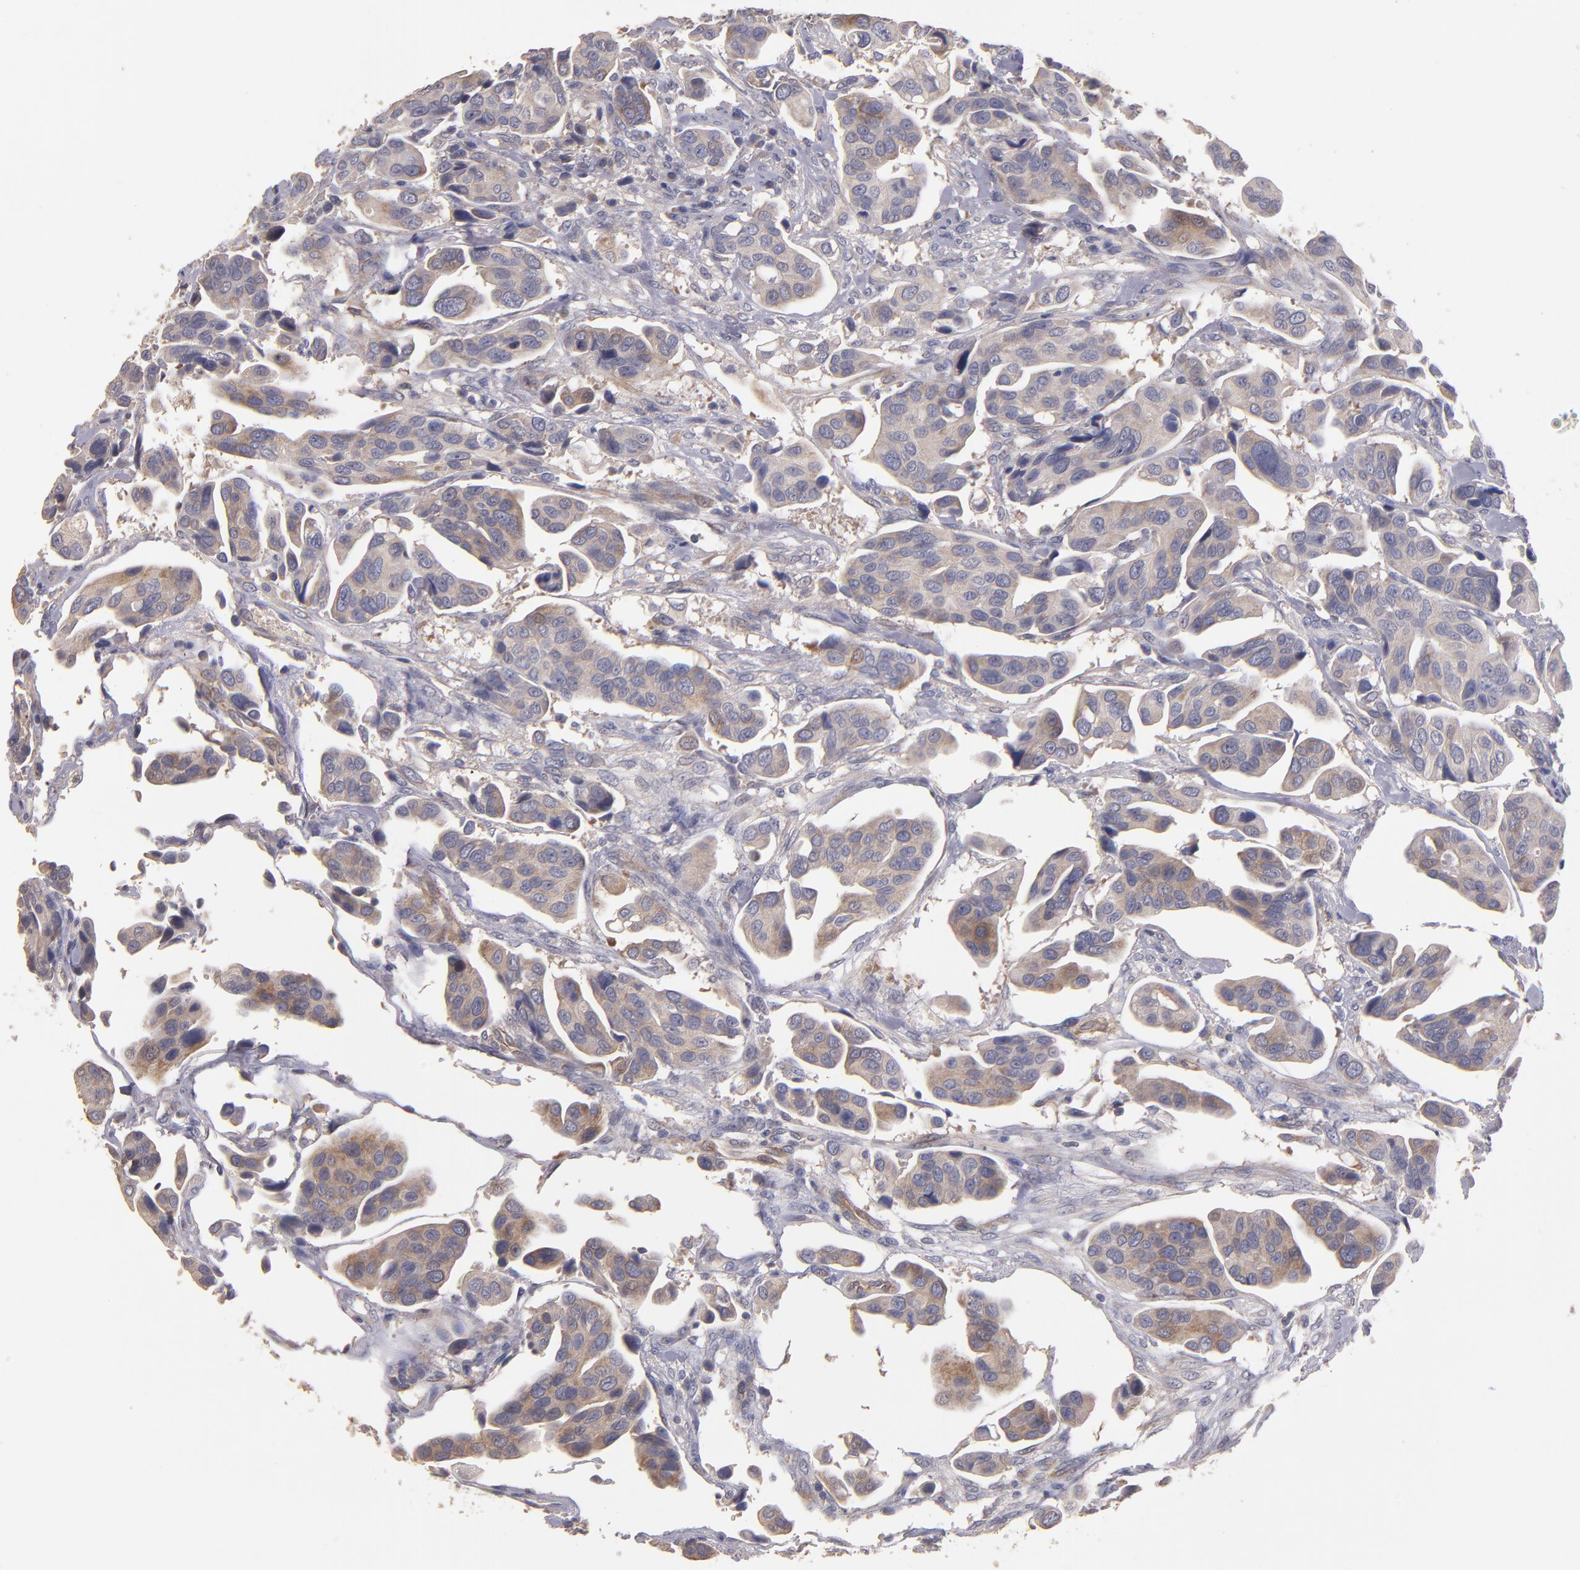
{"staining": {"intensity": "weak", "quantity": ">75%", "location": "cytoplasmic/membranous"}, "tissue": "urothelial cancer", "cell_type": "Tumor cells", "image_type": "cancer", "snomed": [{"axis": "morphology", "description": "Adenocarcinoma, NOS"}, {"axis": "topography", "description": "Urinary bladder"}], "caption": "Immunohistochemical staining of urothelial cancer displays low levels of weak cytoplasmic/membranous expression in about >75% of tumor cells. The staining was performed using DAB (3,3'-diaminobenzidine), with brown indicating positive protein expression. Nuclei are stained blue with hematoxylin.", "gene": "MAGEE1", "patient": {"sex": "male", "age": 61}}